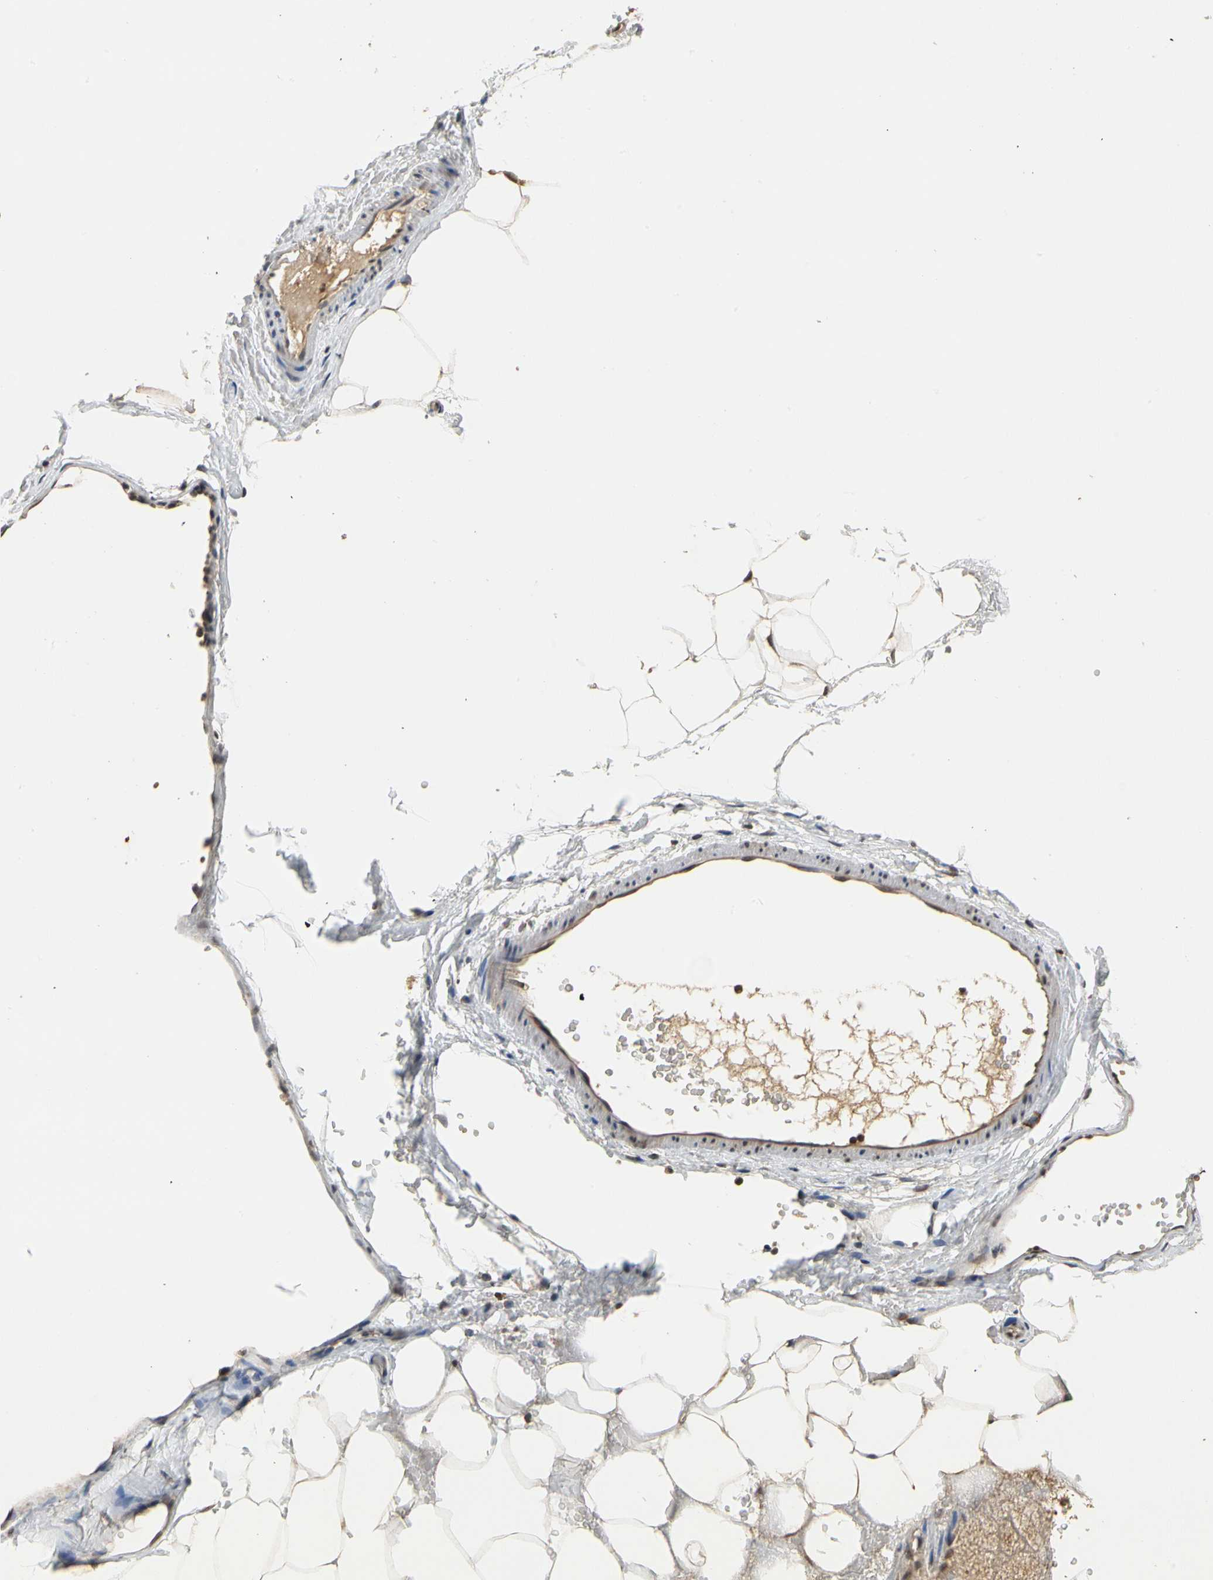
{"staining": {"intensity": "moderate", "quantity": ">75%", "location": "cytoplasmic/membranous,nuclear"}, "tissue": "adipose tissue", "cell_type": "Adipocytes", "image_type": "normal", "snomed": [{"axis": "morphology", "description": "Normal tissue, NOS"}, {"axis": "topography", "description": "Breast"}, {"axis": "topography", "description": "Adipose tissue"}], "caption": "Immunohistochemical staining of normal adipose tissue displays medium levels of moderate cytoplasmic/membranous,nuclear expression in about >75% of adipocytes.", "gene": "SOD1", "patient": {"sex": "female", "age": 25}}